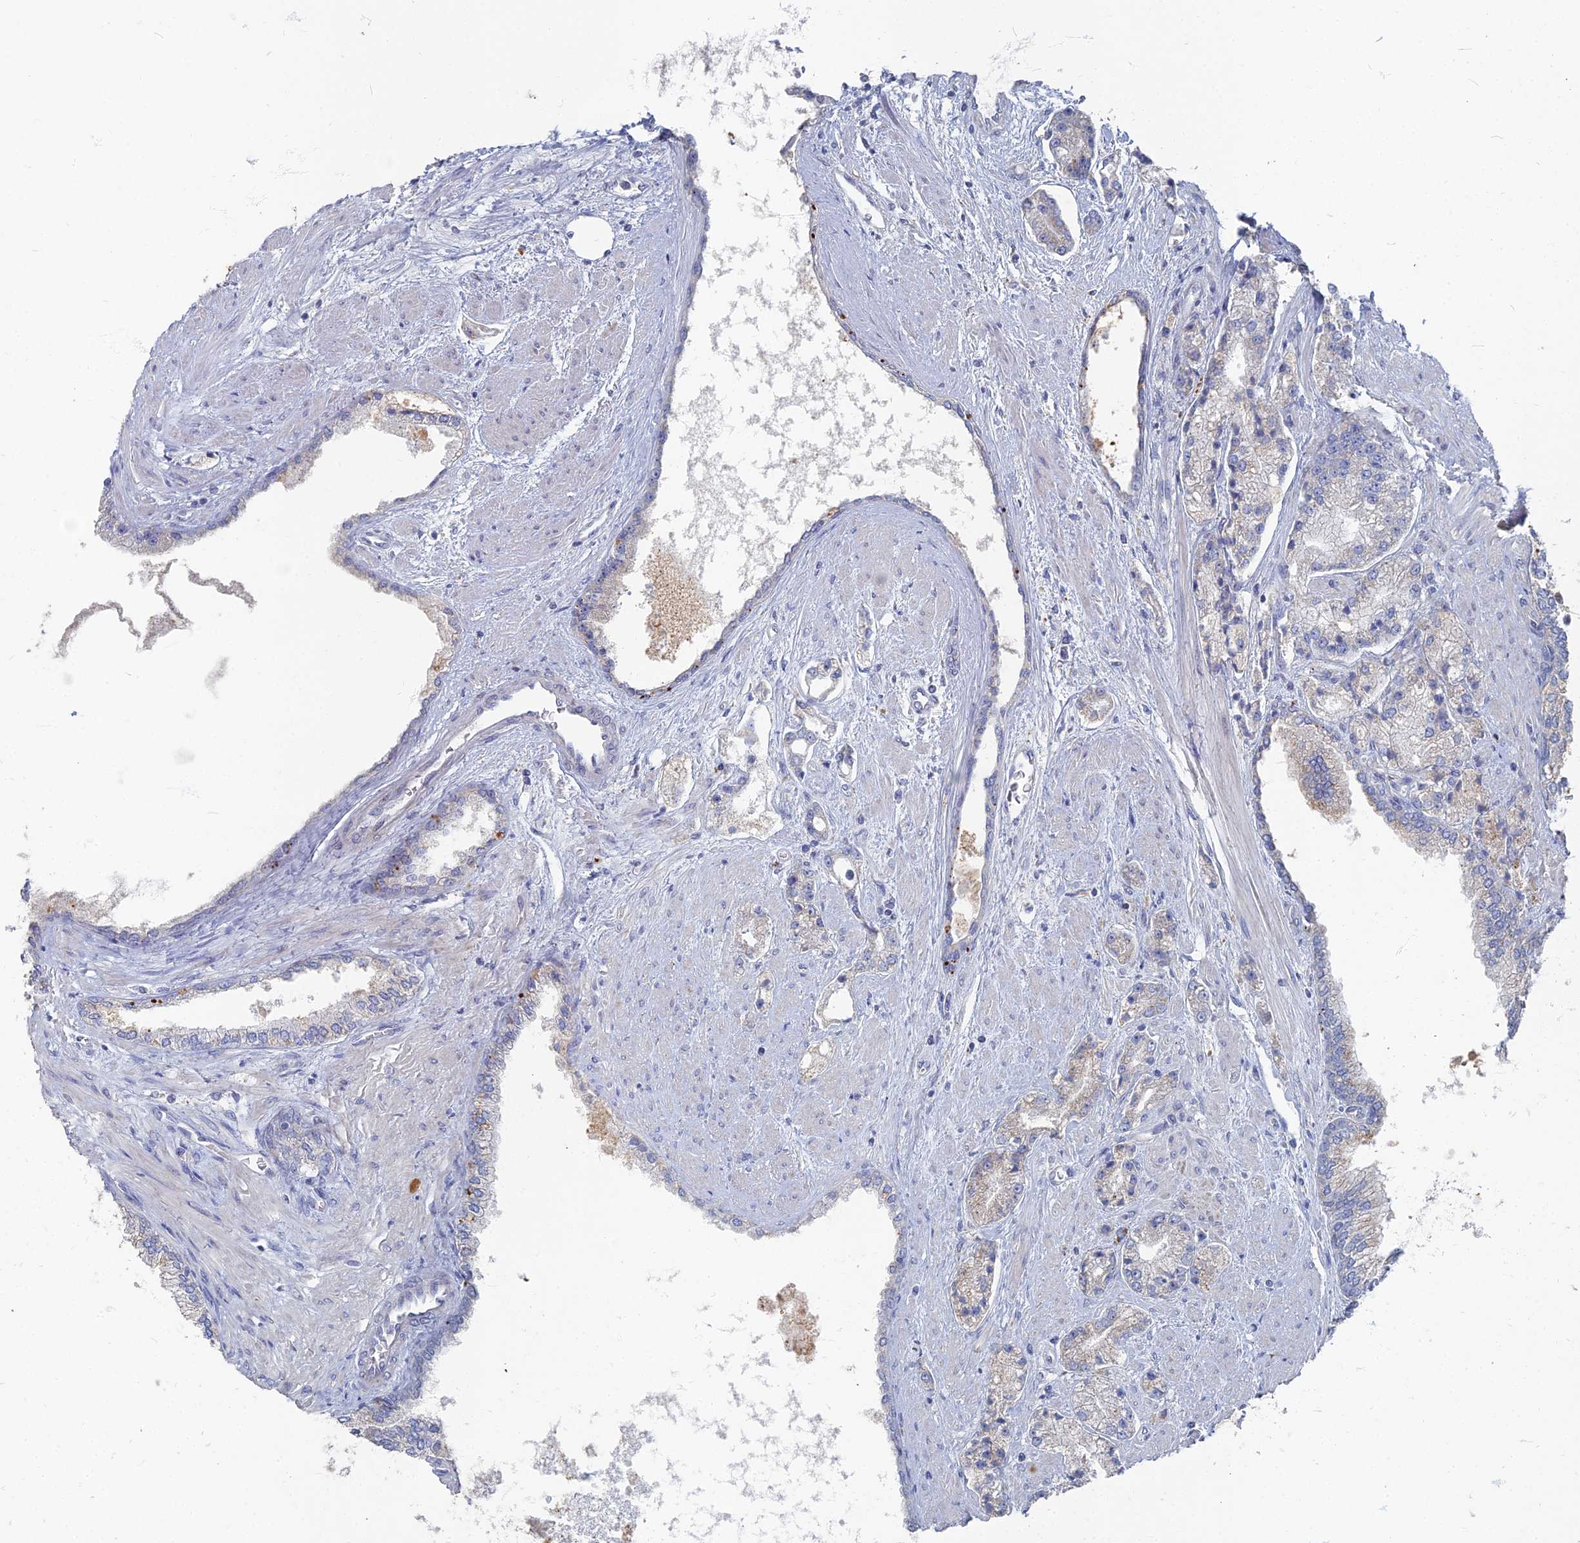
{"staining": {"intensity": "weak", "quantity": "<25%", "location": "cytoplasmic/membranous"}, "tissue": "prostate cancer", "cell_type": "Tumor cells", "image_type": "cancer", "snomed": [{"axis": "morphology", "description": "Adenocarcinoma, High grade"}, {"axis": "topography", "description": "Prostate"}], "caption": "Immunohistochemistry (IHC) of human prostate cancer (adenocarcinoma (high-grade)) demonstrates no staining in tumor cells.", "gene": "TMEM128", "patient": {"sex": "male", "age": 67}}